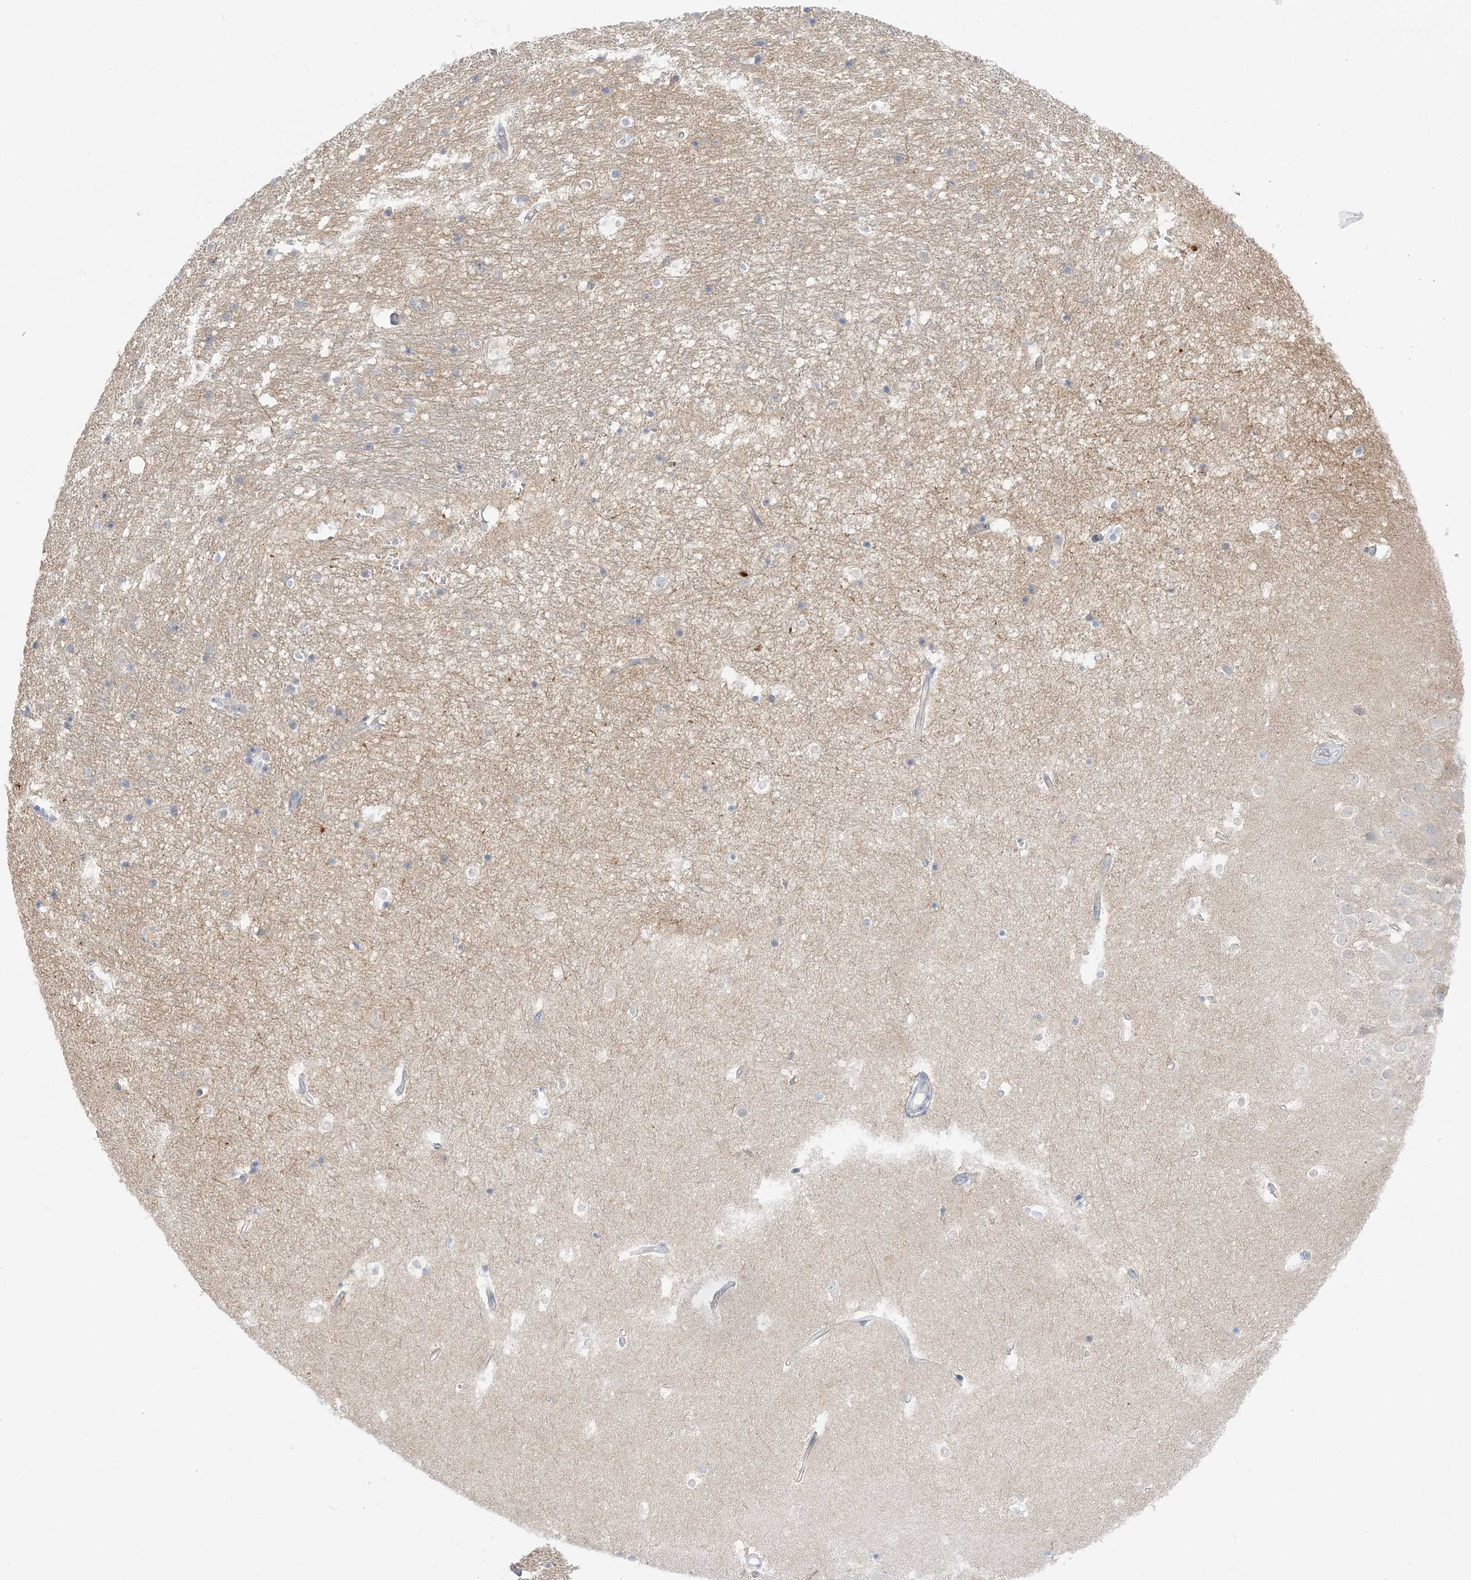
{"staining": {"intensity": "negative", "quantity": "none", "location": "none"}, "tissue": "hippocampus", "cell_type": "Glial cells", "image_type": "normal", "snomed": [{"axis": "morphology", "description": "Normal tissue, NOS"}, {"axis": "topography", "description": "Hippocampus"}], "caption": "This is an immunohistochemistry histopathology image of normal hippocampus. There is no staining in glial cells.", "gene": "THADA", "patient": {"sex": "female", "age": 52}}